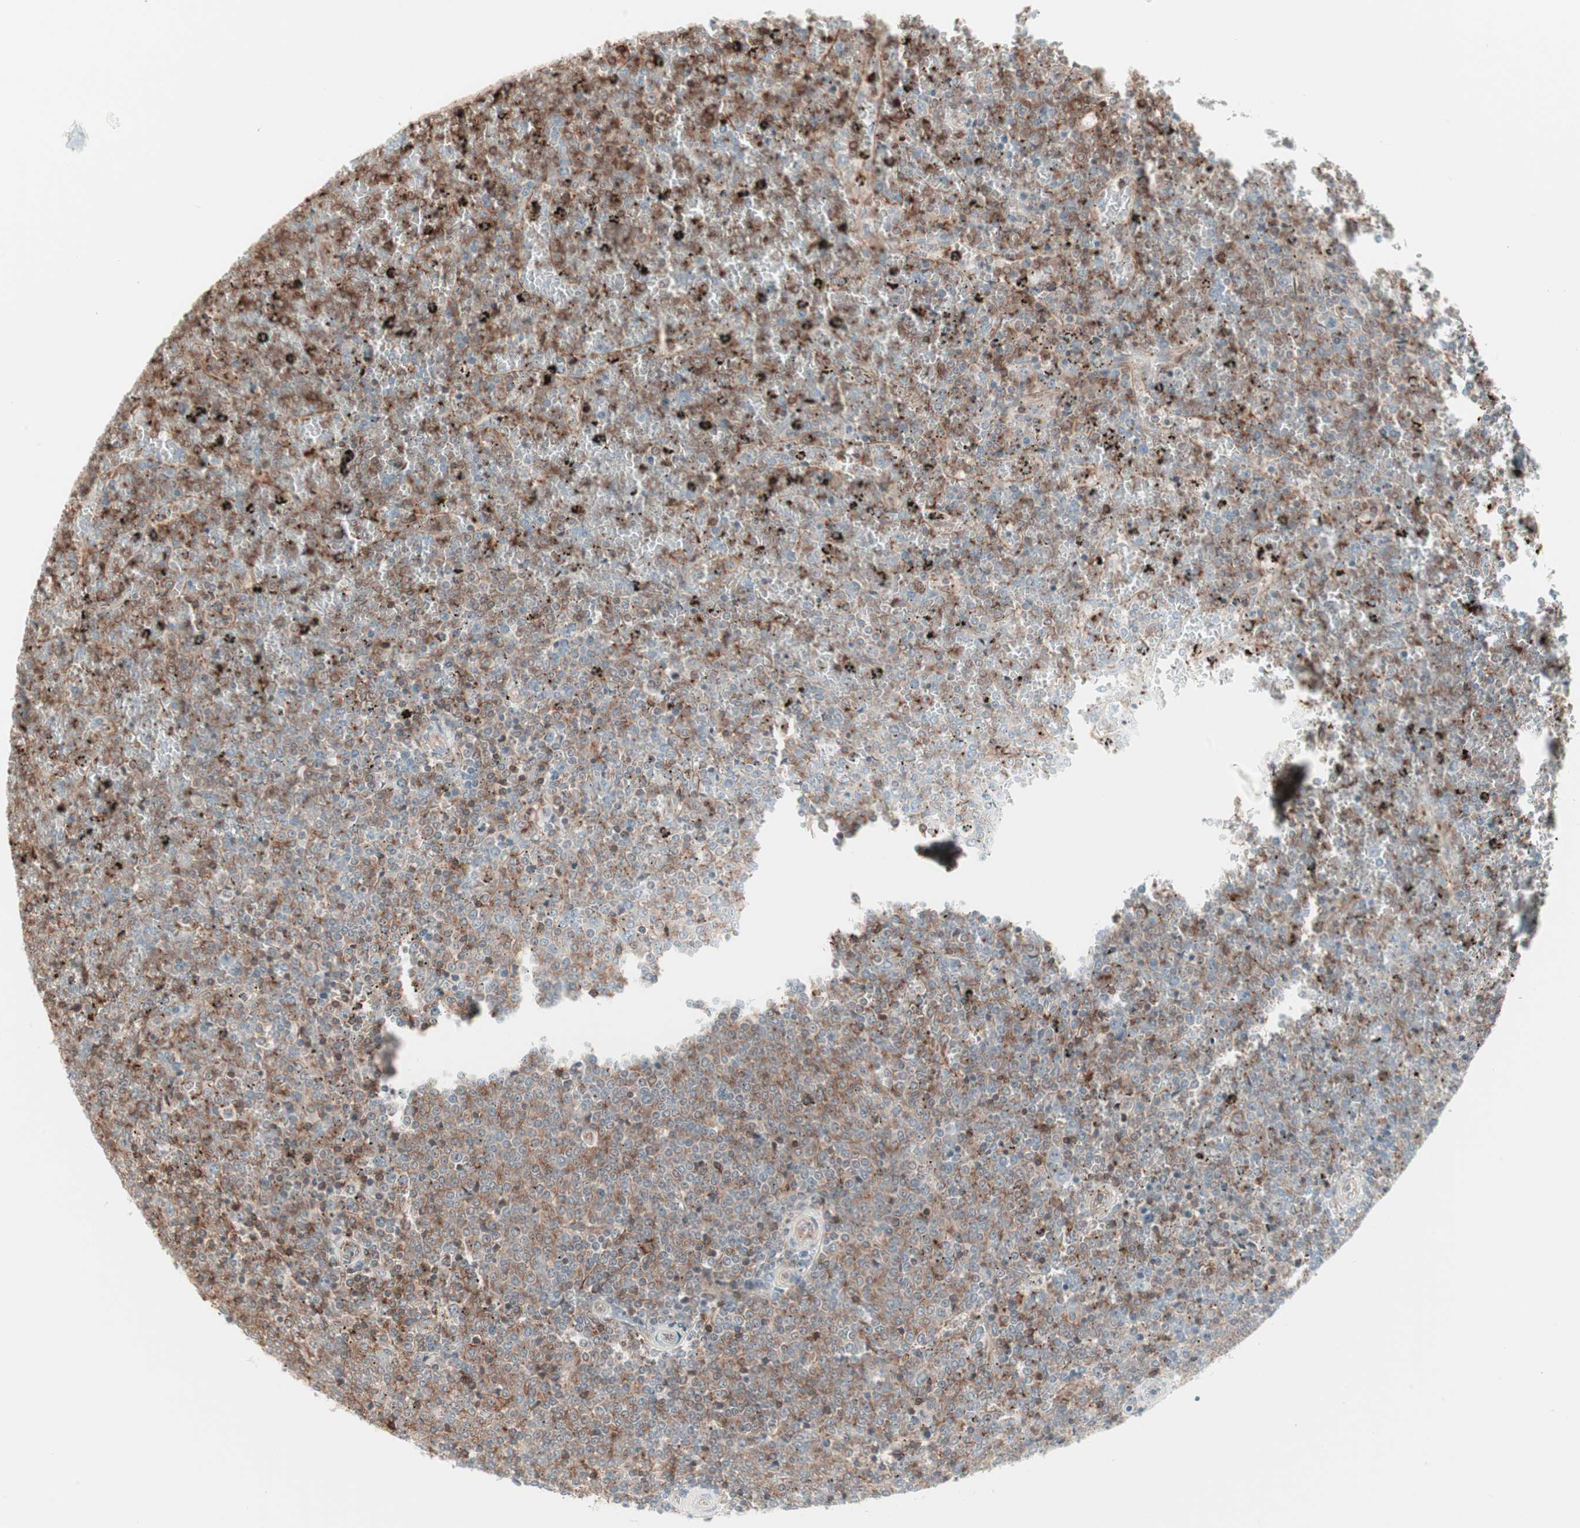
{"staining": {"intensity": "moderate", "quantity": "25%-75%", "location": "cytoplasmic/membranous"}, "tissue": "lymphoma", "cell_type": "Tumor cells", "image_type": "cancer", "snomed": [{"axis": "morphology", "description": "Malignant lymphoma, non-Hodgkin's type, Low grade"}, {"axis": "topography", "description": "Spleen"}], "caption": "An image showing moderate cytoplasmic/membranous staining in approximately 25%-75% of tumor cells in lymphoma, as visualized by brown immunohistochemical staining.", "gene": "TCP11L1", "patient": {"sex": "female", "age": 77}}